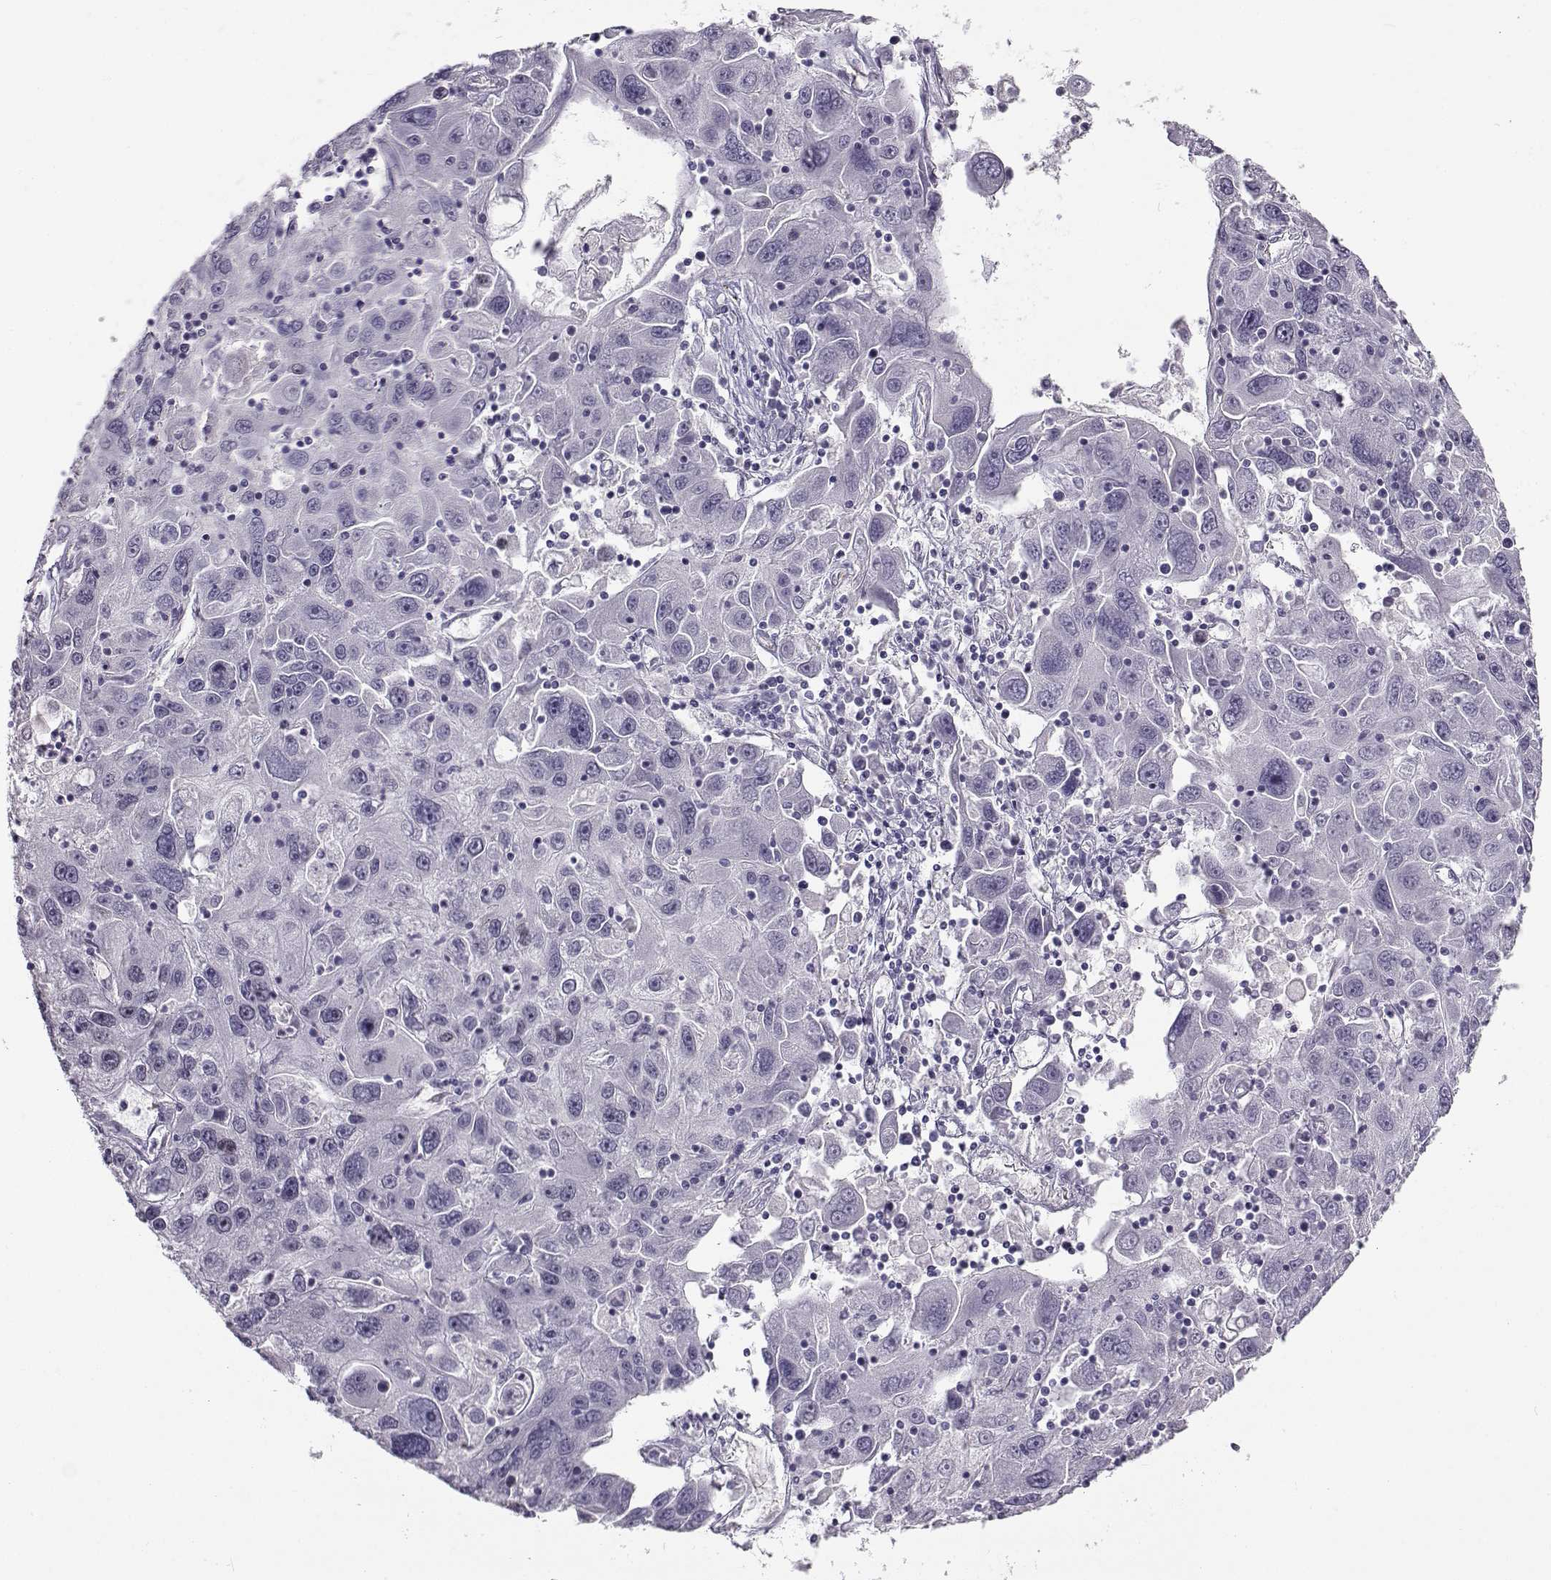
{"staining": {"intensity": "negative", "quantity": "none", "location": "none"}, "tissue": "stomach cancer", "cell_type": "Tumor cells", "image_type": "cancer", "snomed": [{"axis": "morphology", "description": "Adenocarcinoma, NOS"}, {"axis": "topography", "description": "Stomach"}], "caption": "Immunohistochemical staining of human stomach cancer demonstrates no significant staining in tumor cells.", "gene": "NPW", "patient": {"sex": "male", "age": 56}}